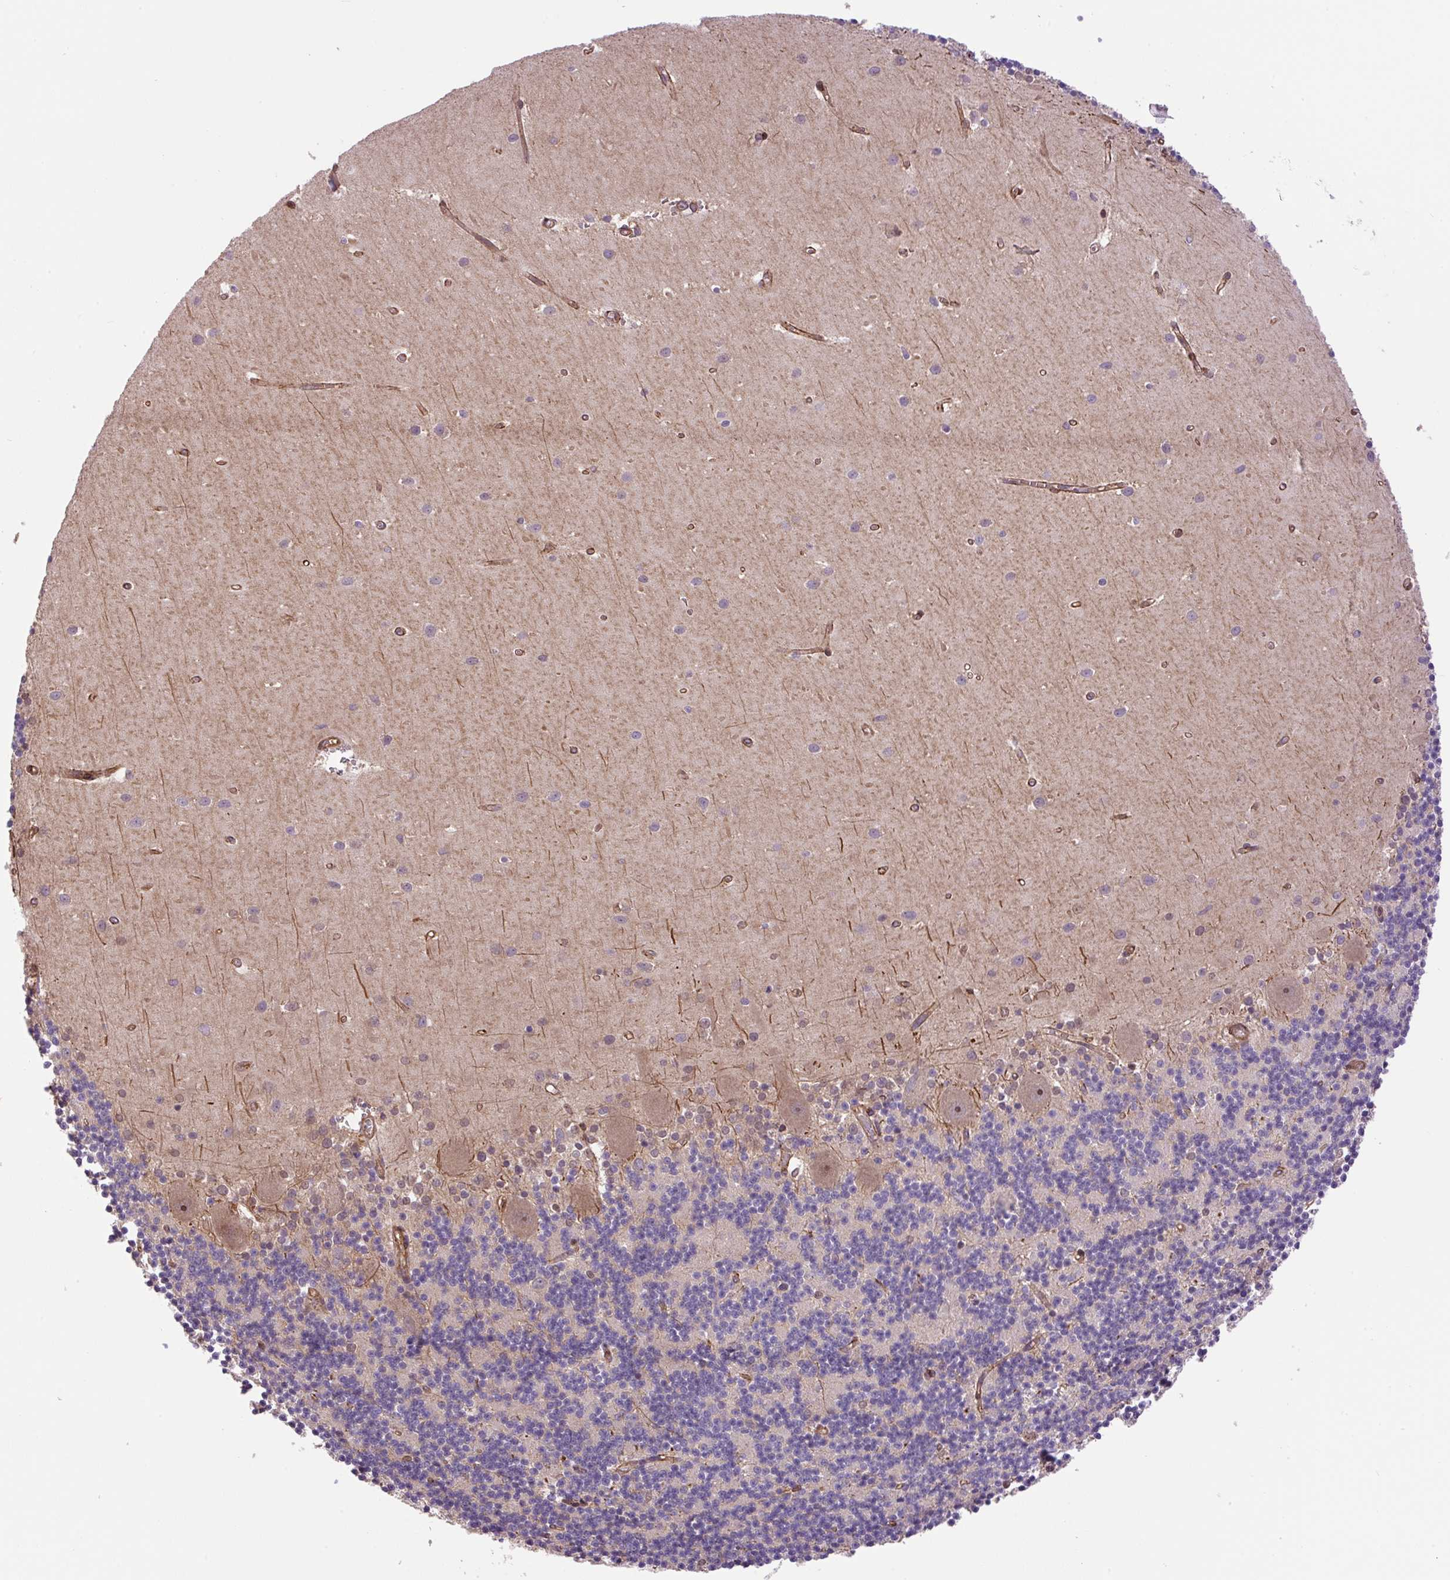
{"staining": {"intensity": "negative", "quantity": "none", "location": "none"}, "tissue": "cerebellum", "cell_type": "Cells in granular layer", "image_type": "normal", "snomed": [{"axis": "morphology", "description": "Normal tissue, NOS"}, {"axis": "topography", "description": "Cerebellum"}], "caption": "DAB immunohistochemical staining of normal human cerebellum exhibits no significant expression in cells in granular layer. Brightfield microscopy of immunohistochemistry (IHC) stained with DAB (brown) and hematoxylin (blue), captured at high magnification.", "gene": "SEPTIN10", "patient": {"sex": "male", "age": 54}}